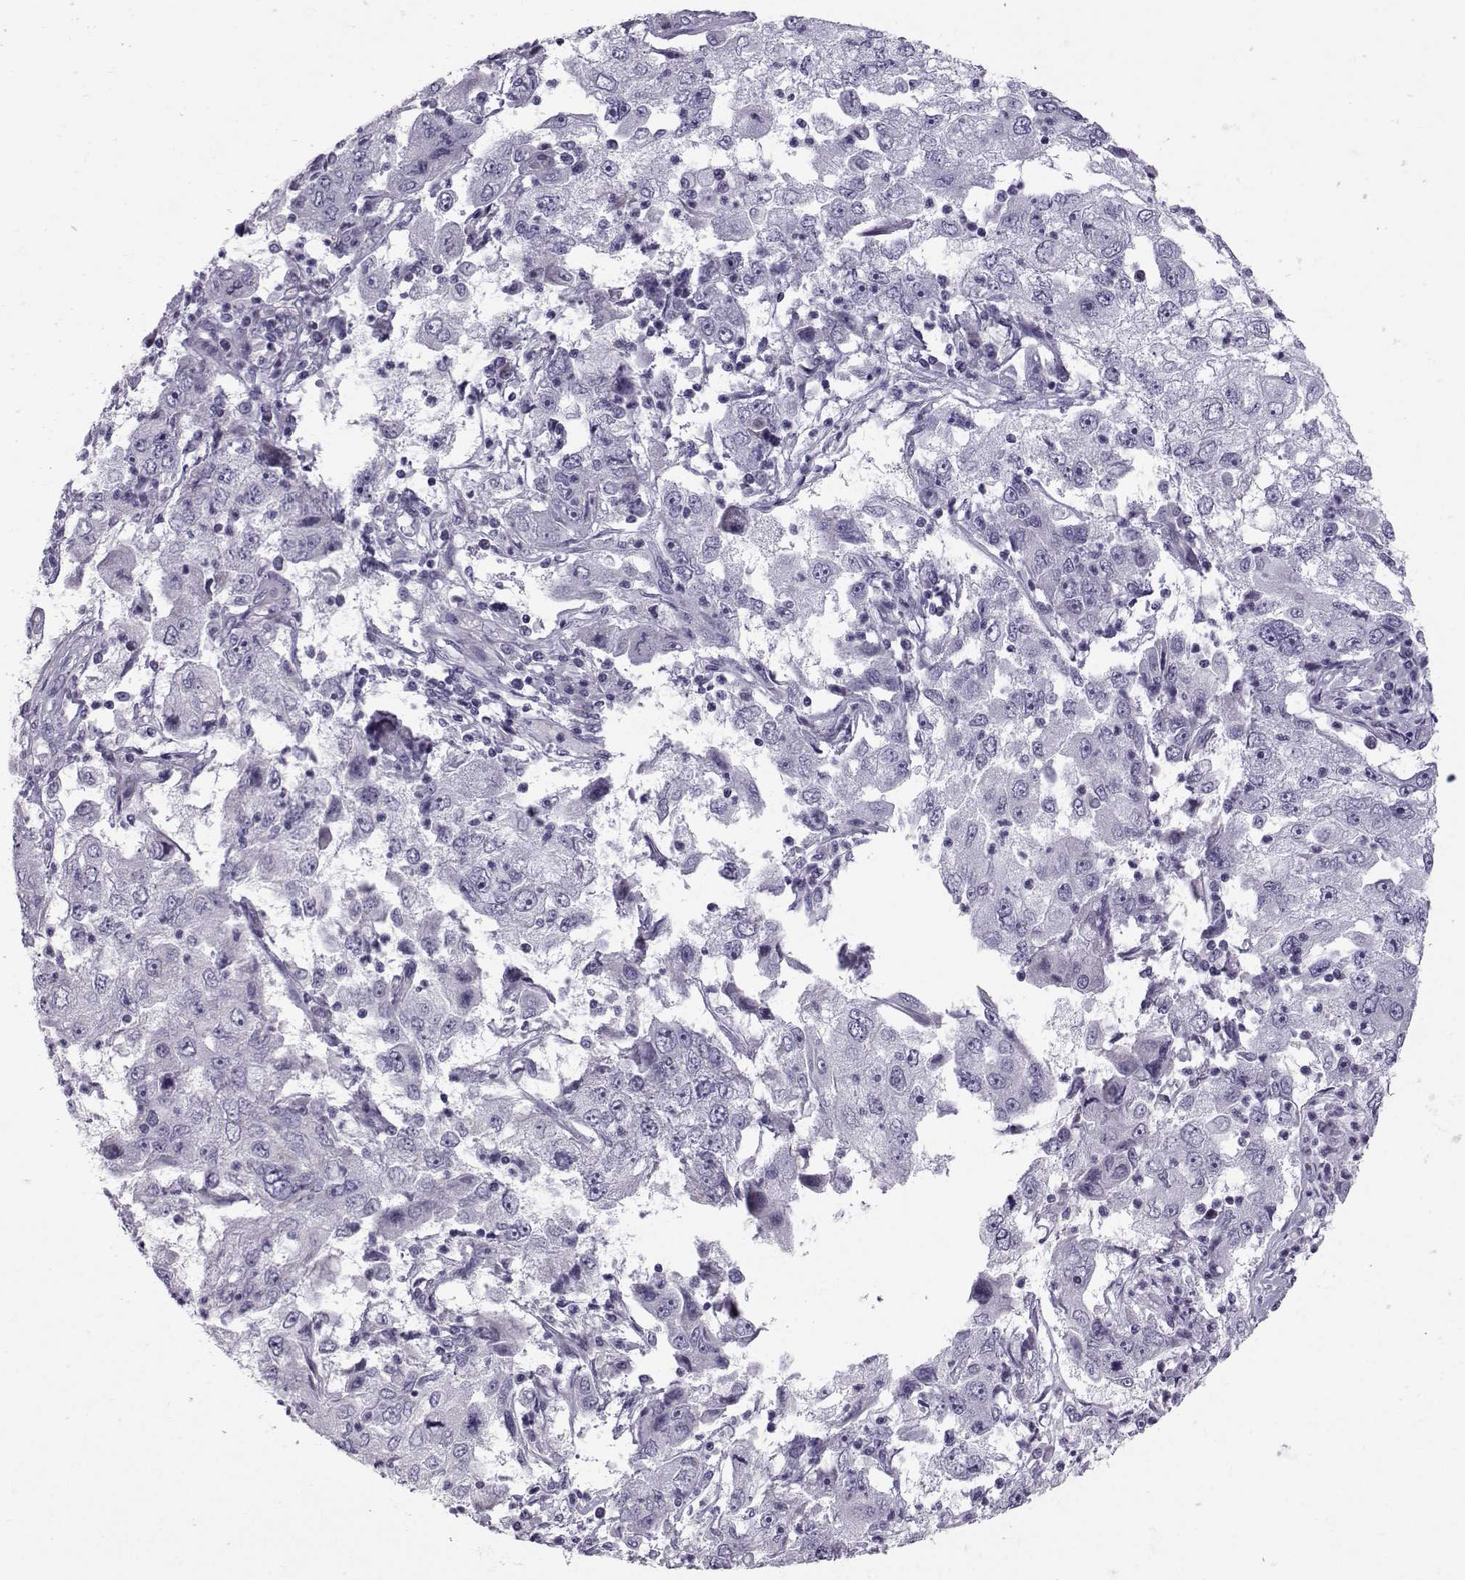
{"staining": {"intensity": "negative", "quantity": "none", "location": "none"}, "tissue": "cervical cancer", "cell_type": "Tumor cells", "image_type": "cancer", "snomed": [{"axis": "morphology", "description": "Squamous cell carcinoma, NOS"}, {"axis": "topography", "description": "Cervix"}], "caption": "This is an immunohistochemistry (IHC) image of human cervical cancer (squamous cell carcinoma). There is no positivity in tumor cells.", "gene": "DMRT3", "patient": {"sex": "female", "age": 36}}